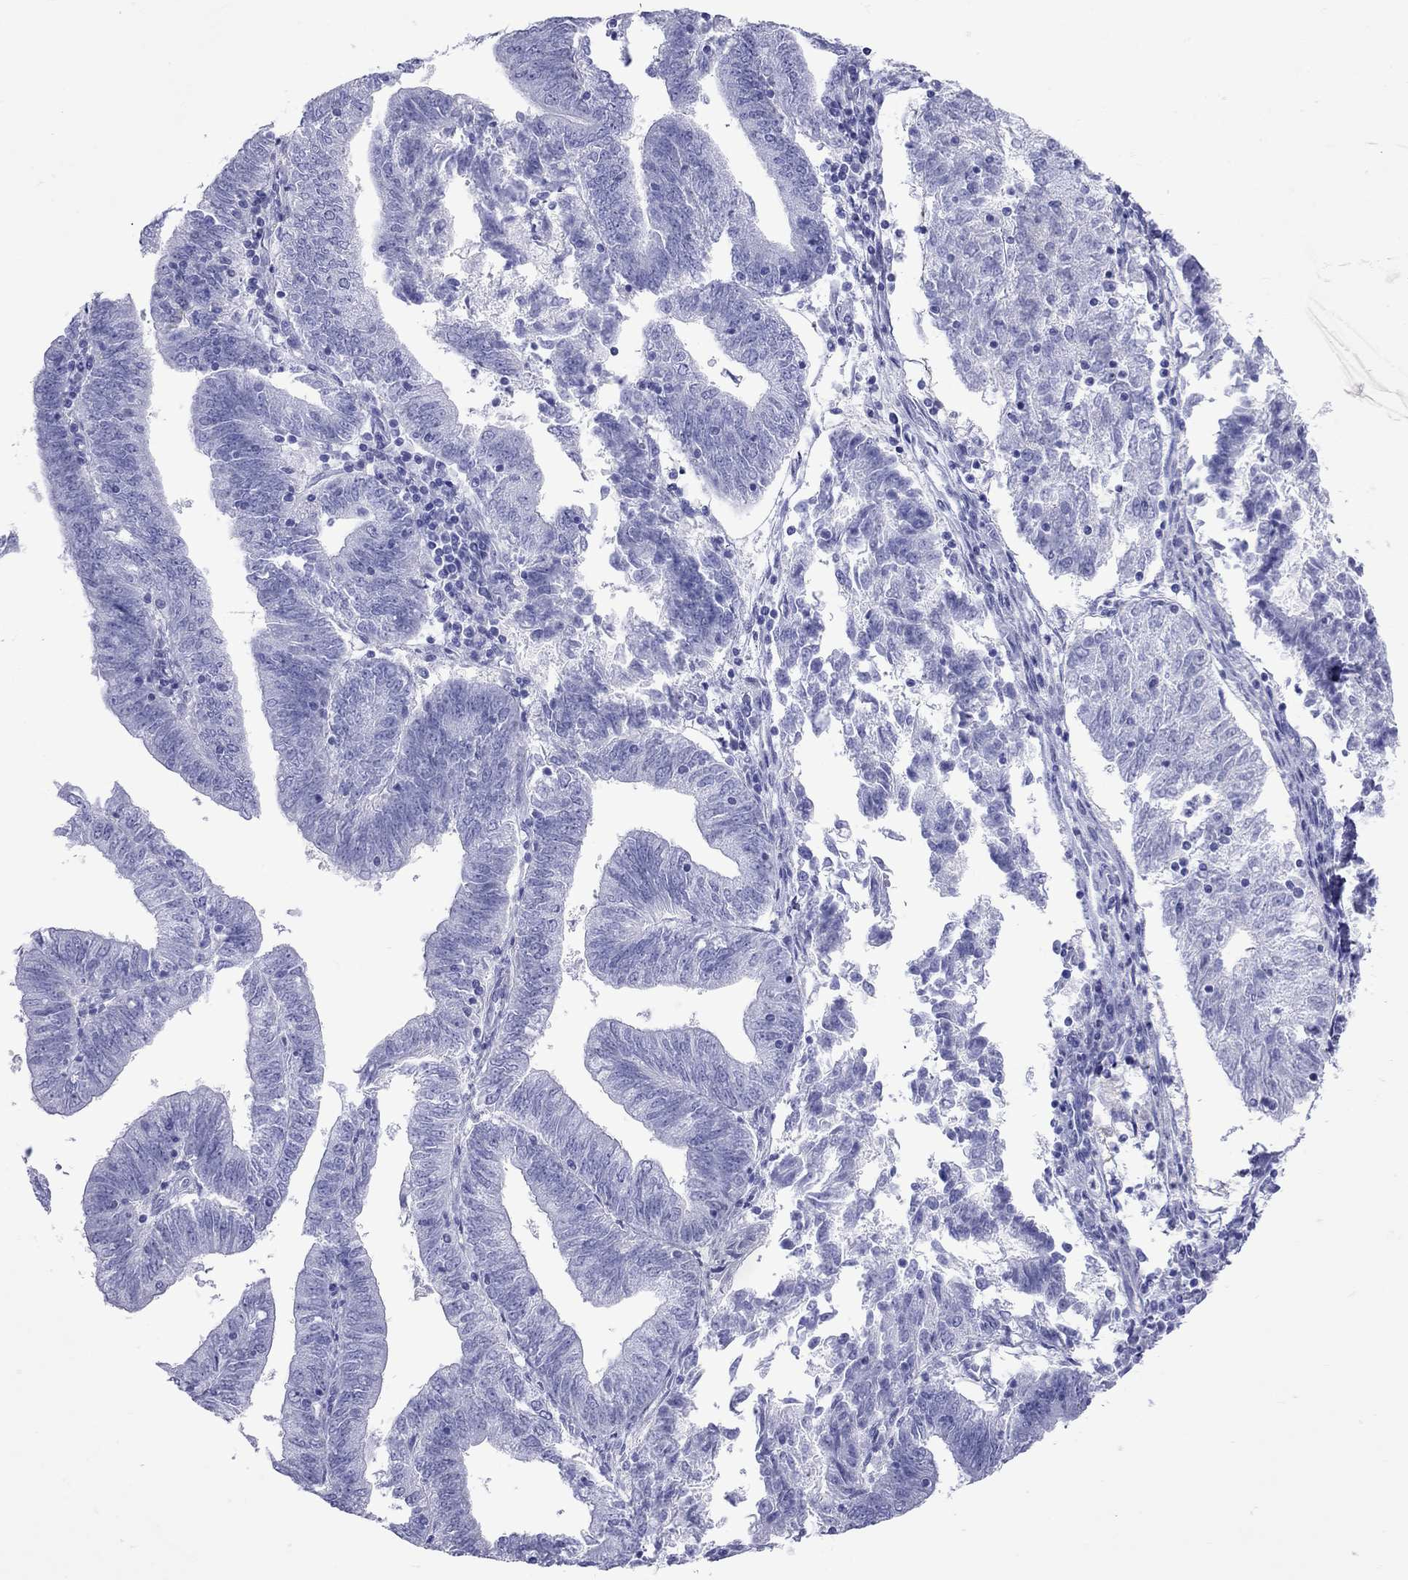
{"staining": {"intensity": "negative", "quantity": "none", "location": "none"}, "tissue": "endometrial cancer", "cell_type": "Tumor cells", "image_type": "cancer", "snomed": [{"axis": "morphology", "description": "Adenocarcinoma, NOS"}, {"axis": "topography", "description": "Endometrium"}], "caption": "Adenocarcinoma (endometrial) was stained to show a protein in brown. There is no significant positivity in tumor cells.", "gene": "GRIA2", "patient": {"sex": "female", "age": 82}}